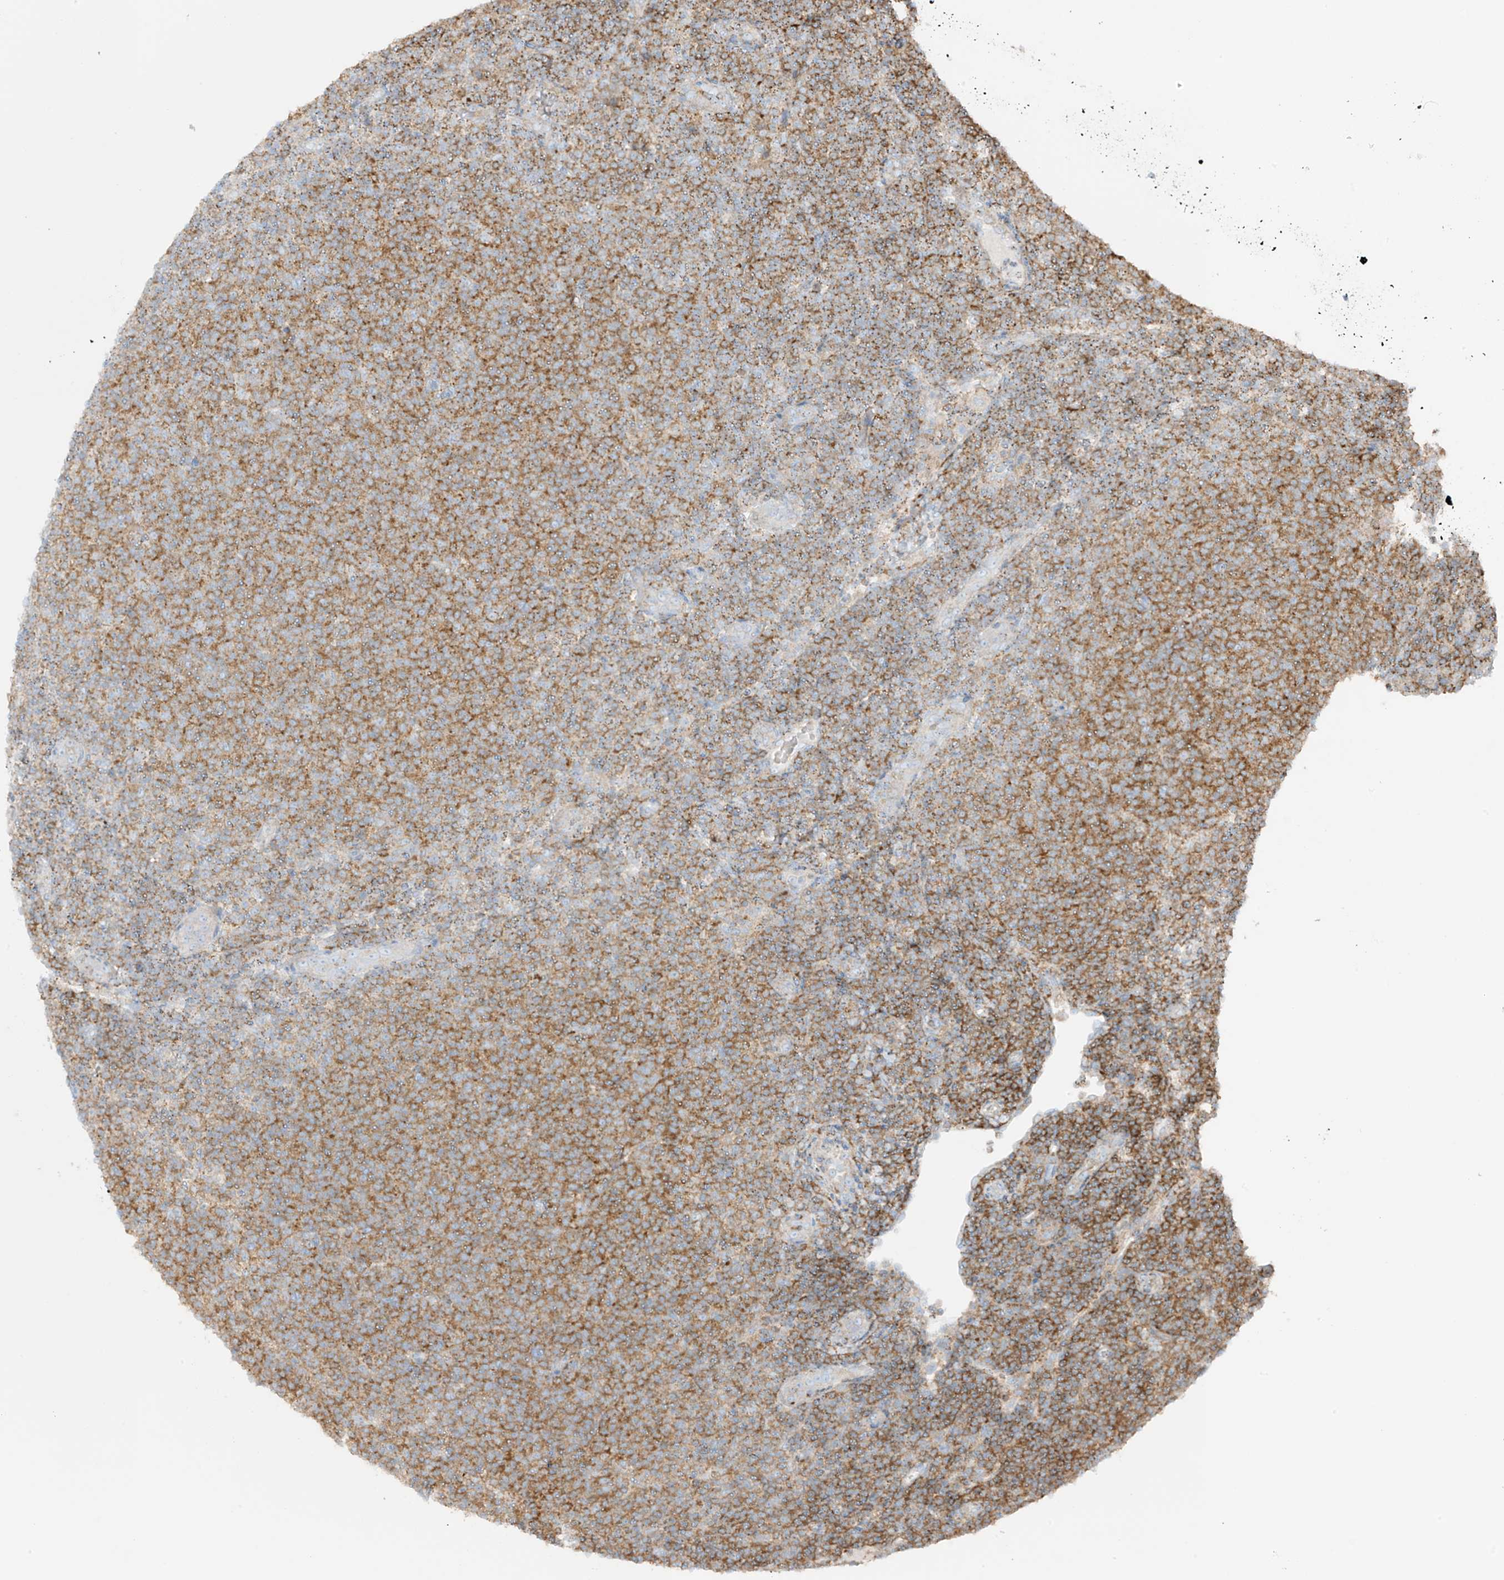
{"staining": {"intensity": "strong", "quantity": ">75%", "location": "cytoplasmic/membranous"}, "tissue": "lymphoma", "cell_type": "Tumor cells", "image_type": "cancer", "snomed": [{"axis": "morphology", "description": "Malignant lymphoma, non-Hodgkin's type, Low grade"}, {"axis": "topography", "description": "Lymph node"}], "caption": "High-magnification brightfield microscopy of lymphoma stained with DAB (brown) and counterstained with hematoxylin (blue). tumor cells exhibit strong cytoplasmic/membranous staining is present in about>75% of cells.", "gene": "XKR3", "patient": {"sex": "male", "age": 66}}